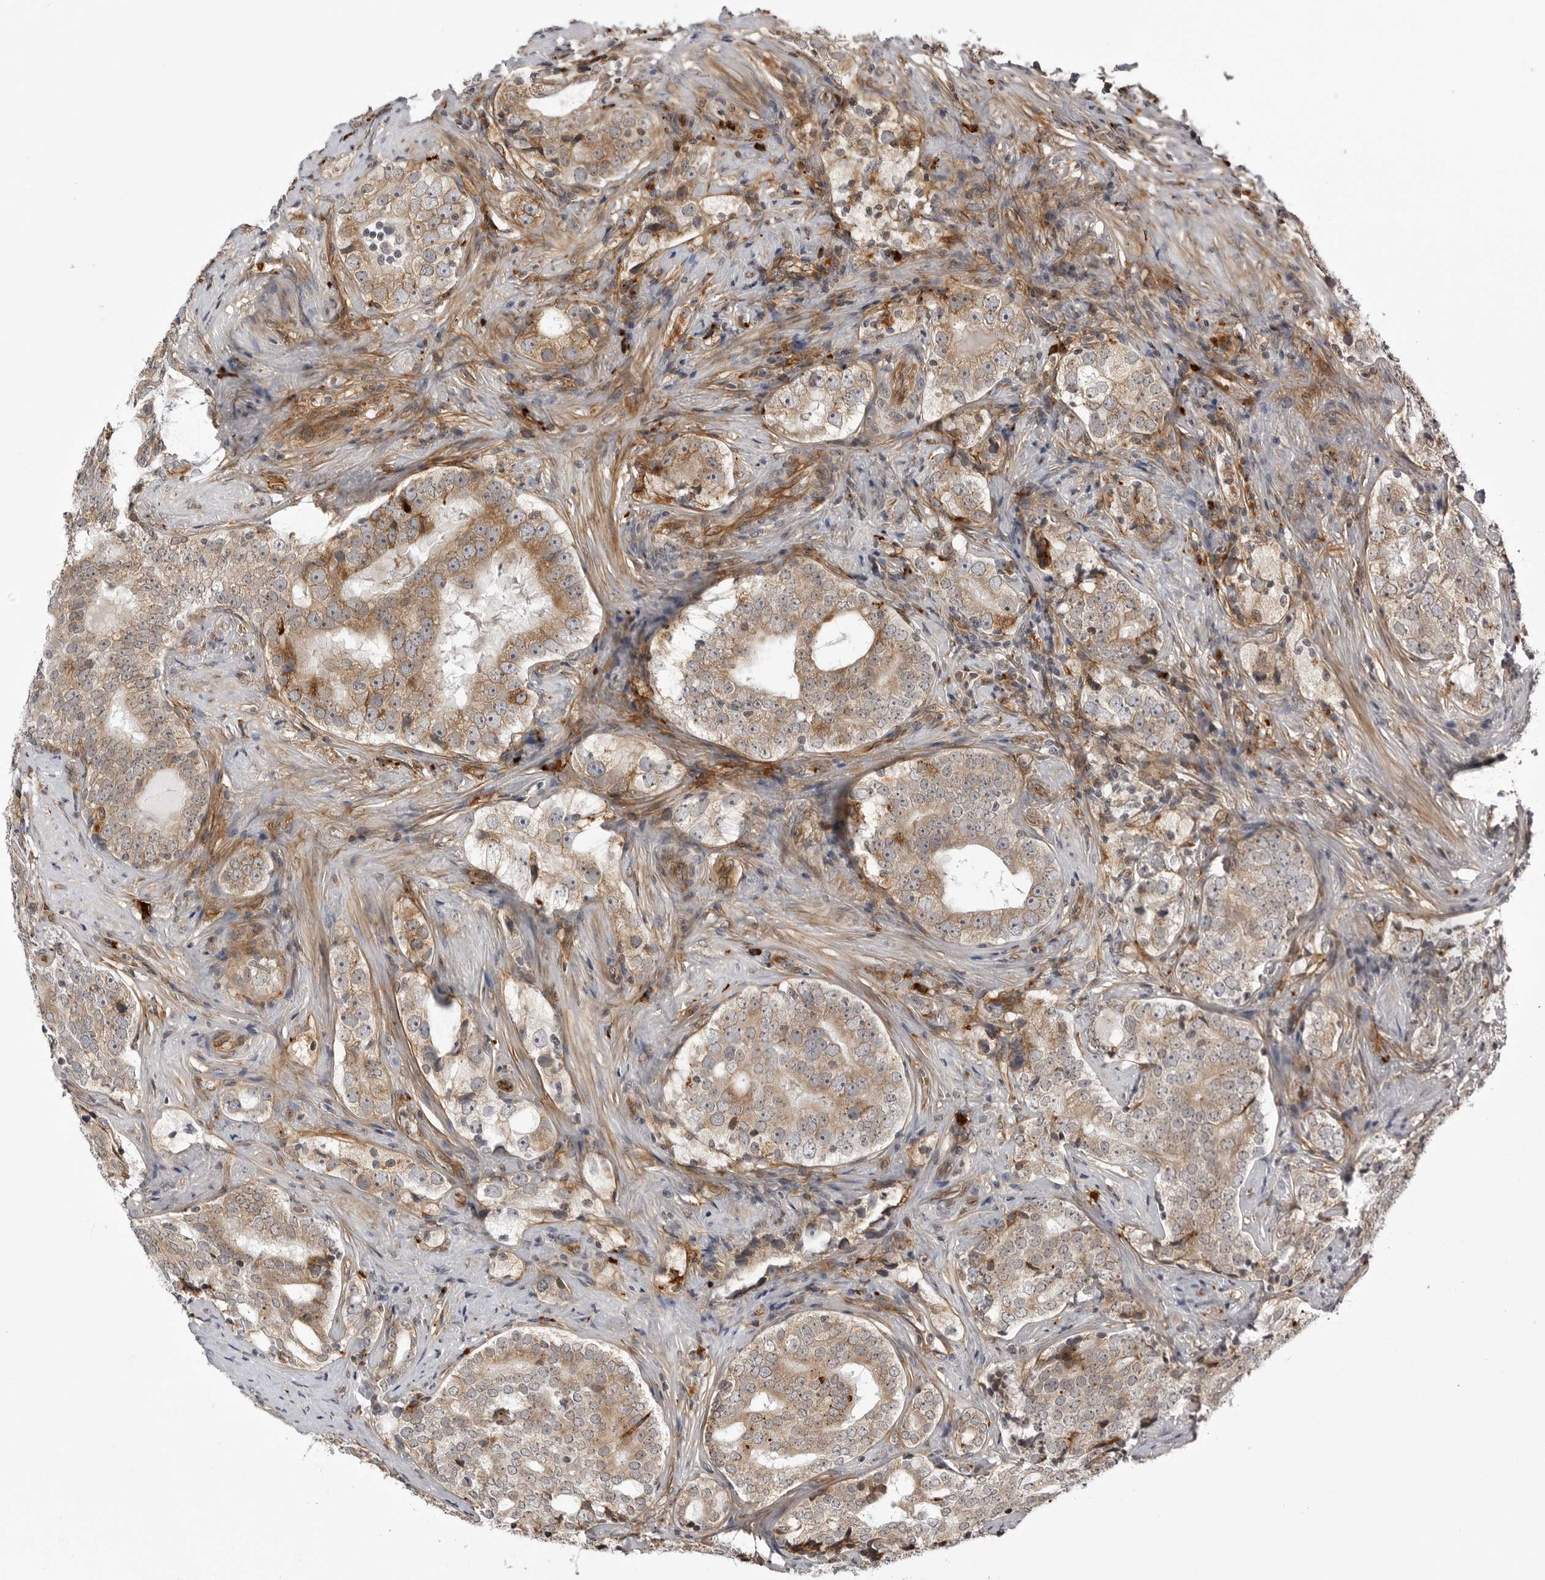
{"staining": {"intensity": "moderate", "quantity": ">75%", "location": "cytoplasmic/membranous"}, "tissue": "prostate cancer", "cell_type": "Tumor cells", "image_type": "cancer", "snomed": [{"axis": "morphology", "description": "Adenocarcinoma, High grade"}, {"axis": "topography", "description": "Prostate"}], "caption": "About >75% of tumor cells in human prostate cancer (high-grade adenocarcinoma) exhibit moderate cytoplasmic/membranous protein staining as visualized by brown immunohistochemical staining.", "gene": "ARL5A", "patient": {"sex": "male", "age": 56}}